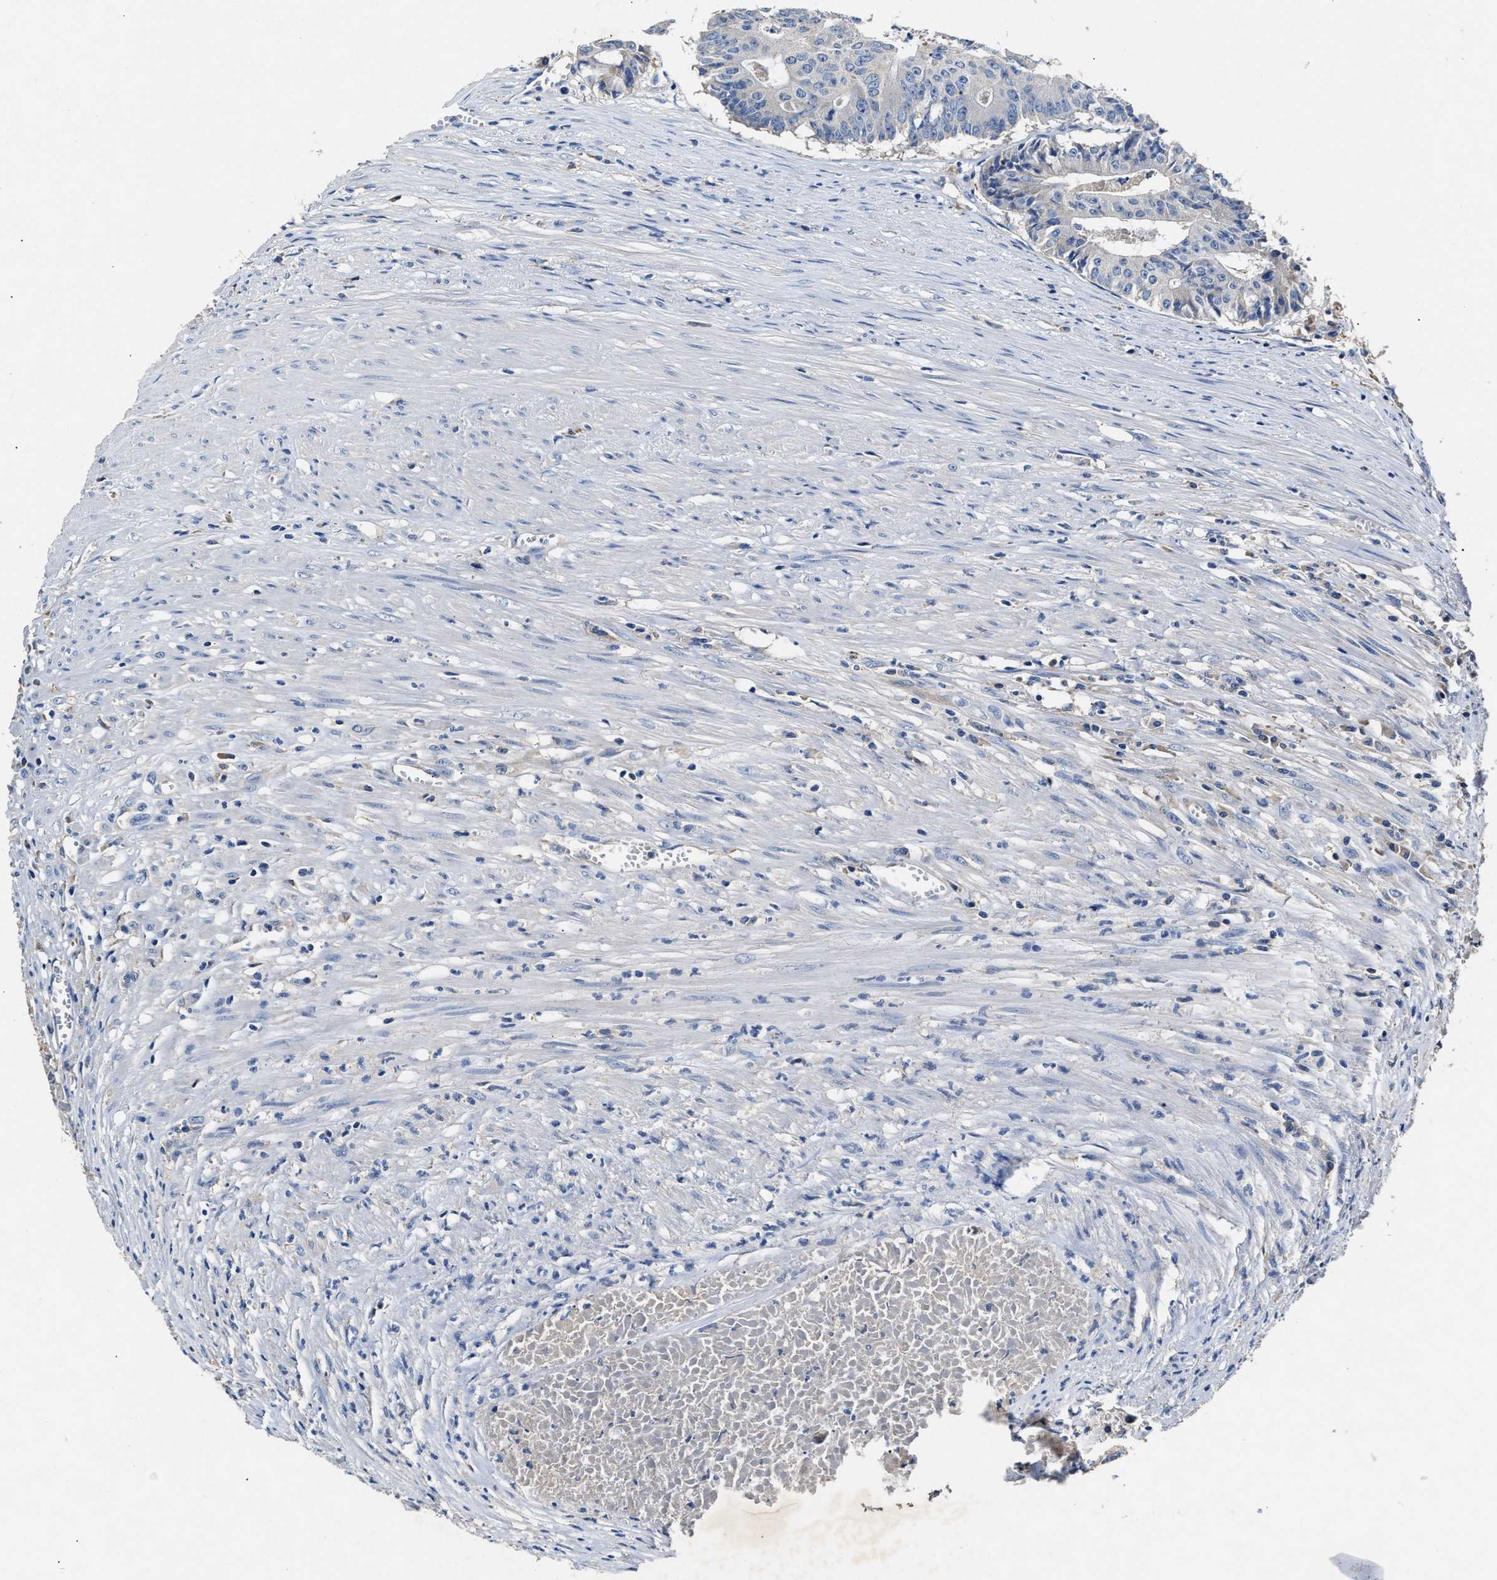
{"staining": {"intensity": "negative", "quantity": "none", "location": "none"}, "tissue": "colorectal cancer", "cell_type": "Tumor cells", "image_type": "cancer", "snomed": [{"axis": "morphology", "description": "Adenocarcinoma, NOS"}, {"axis": "topography", "description": "Colon"}], "caption": "IHC of human colorectal cancer demonstrates no expression in tumor cells. (Immunohistochemistry, brightfield microscopy, high magnification).", "gene": "SLCO2B1", "patient": {"sex": "male", "age": 87}}